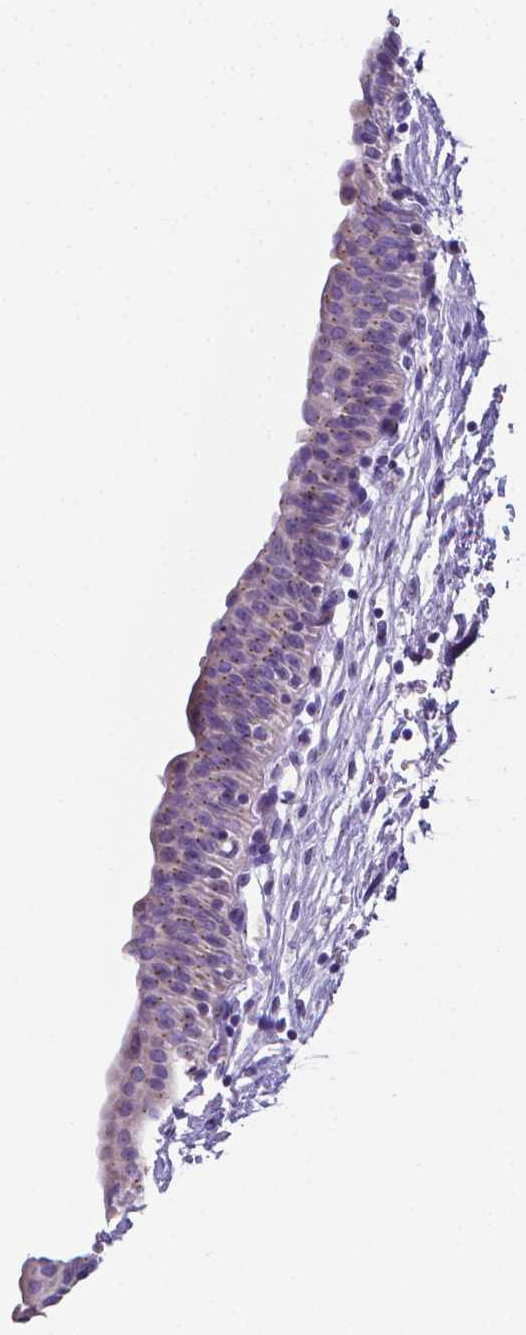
{"staining": {"intensity": "negative", "quantity": "none", "location": "none"}, "tissue": "urinary bladder", "cell_type": "Urothelial cells", "image_type": "normal", "snomed": [{"axis": "morphology", "description": "Normal tissue, NOS"}, {"axis": "topography", "description": "Urinary bladder"}], "caption": "DAB immunohistochemical staining of normal urinary bladder demonstrates no significant expression in urothelial cells.", "gene": "LRRC73", "patient": {"sex": "male", "age": 56}}